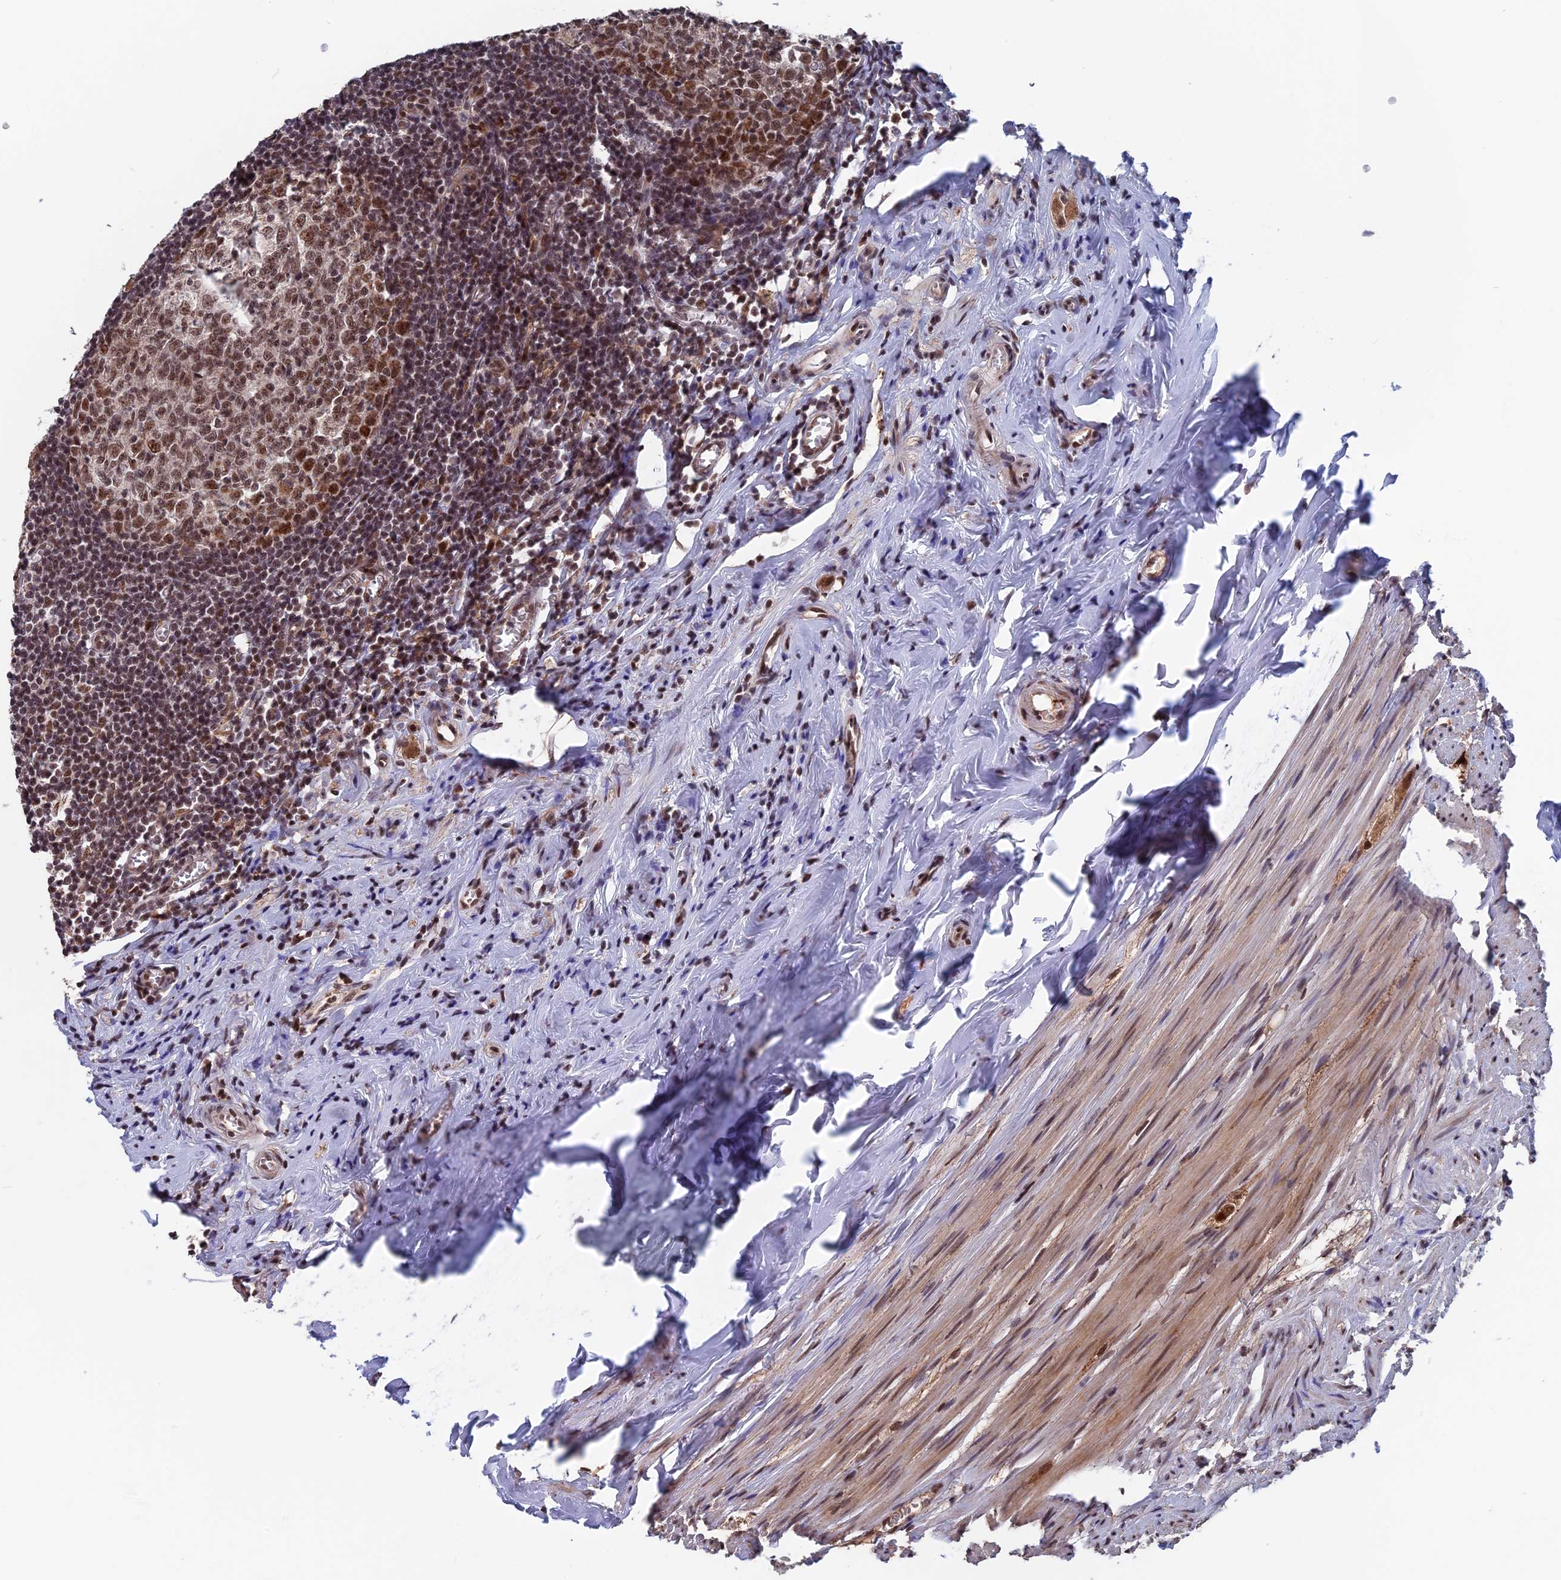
{"staining": {"intensity": "strong", "quantity": ">75%", "location": "cytoplasmic/membranous,nuclear"}, "tissue": "appendix", "cell_type": "Glandular cells", "image_type": "normal", "snomed": [{"axis": "morphology", "description": "Normal tissue, NOS"}, {"axis": "topography", "description": "Appendix"}], "caption": "Immunohistochemical staining of normal appendix demonstrates high levels of strong cytoplasmic/membranous,nuclear positivity in about >75% of glandular cells.", "gene": "CACTIN", "patient": {"sex": "female", "age": 51}}